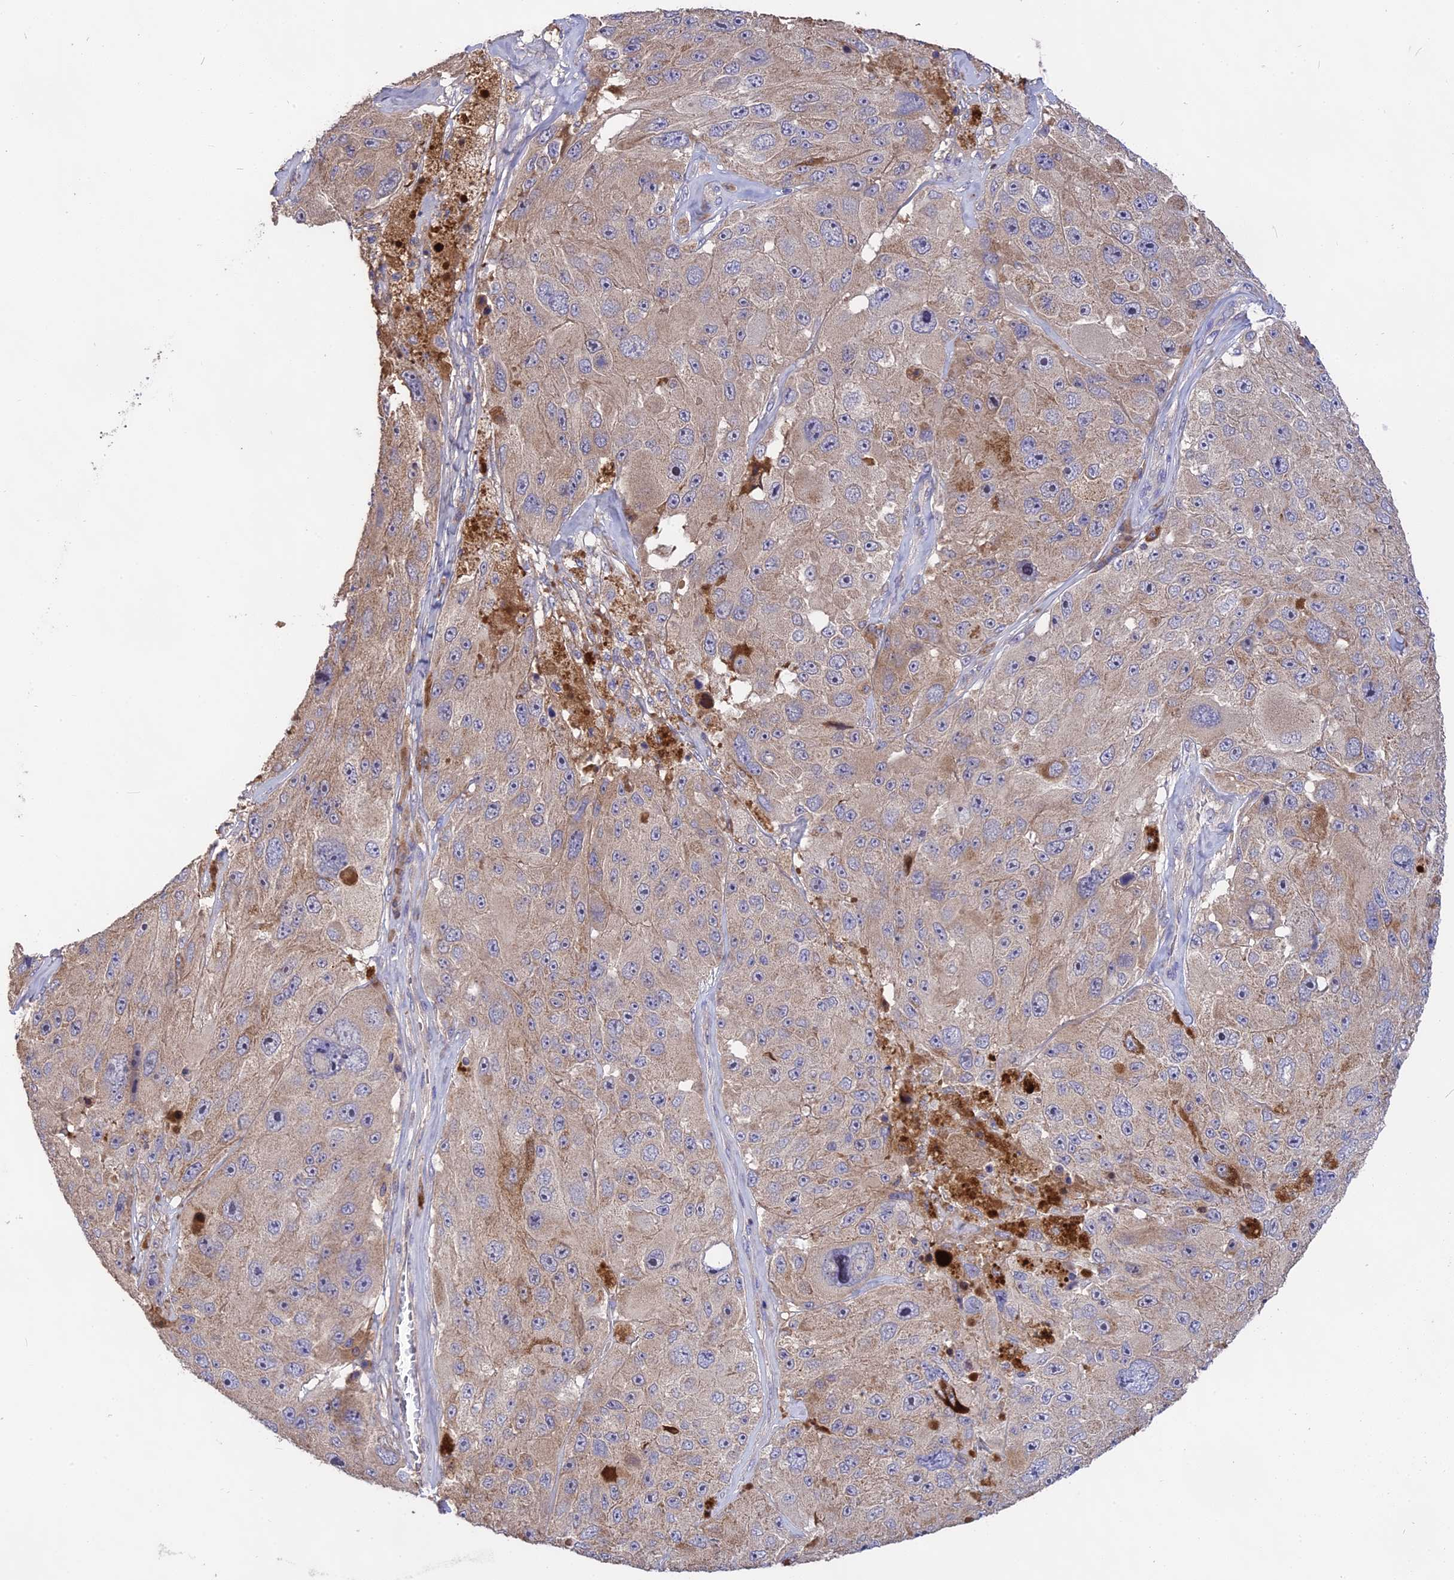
{"staining": {"intensity": "weak", "quantity": "25%-75%", "location": "cytoplasmic/membranous"}, "tissue": "melanoma", "cell_type": "Tumor cells", "image_type": "cancer", "snomed": [{"axis": "morphology", "description": "Malignant melanoma, Metastatic site"}, {"axis": "topography", "description": "Lymph node"}], "caption": "Melanoma stained with a protein marker exhibits weak staining in tumor cells.", "gene": "NUDT8", "patient": {"sex": "male", "age": 62}}